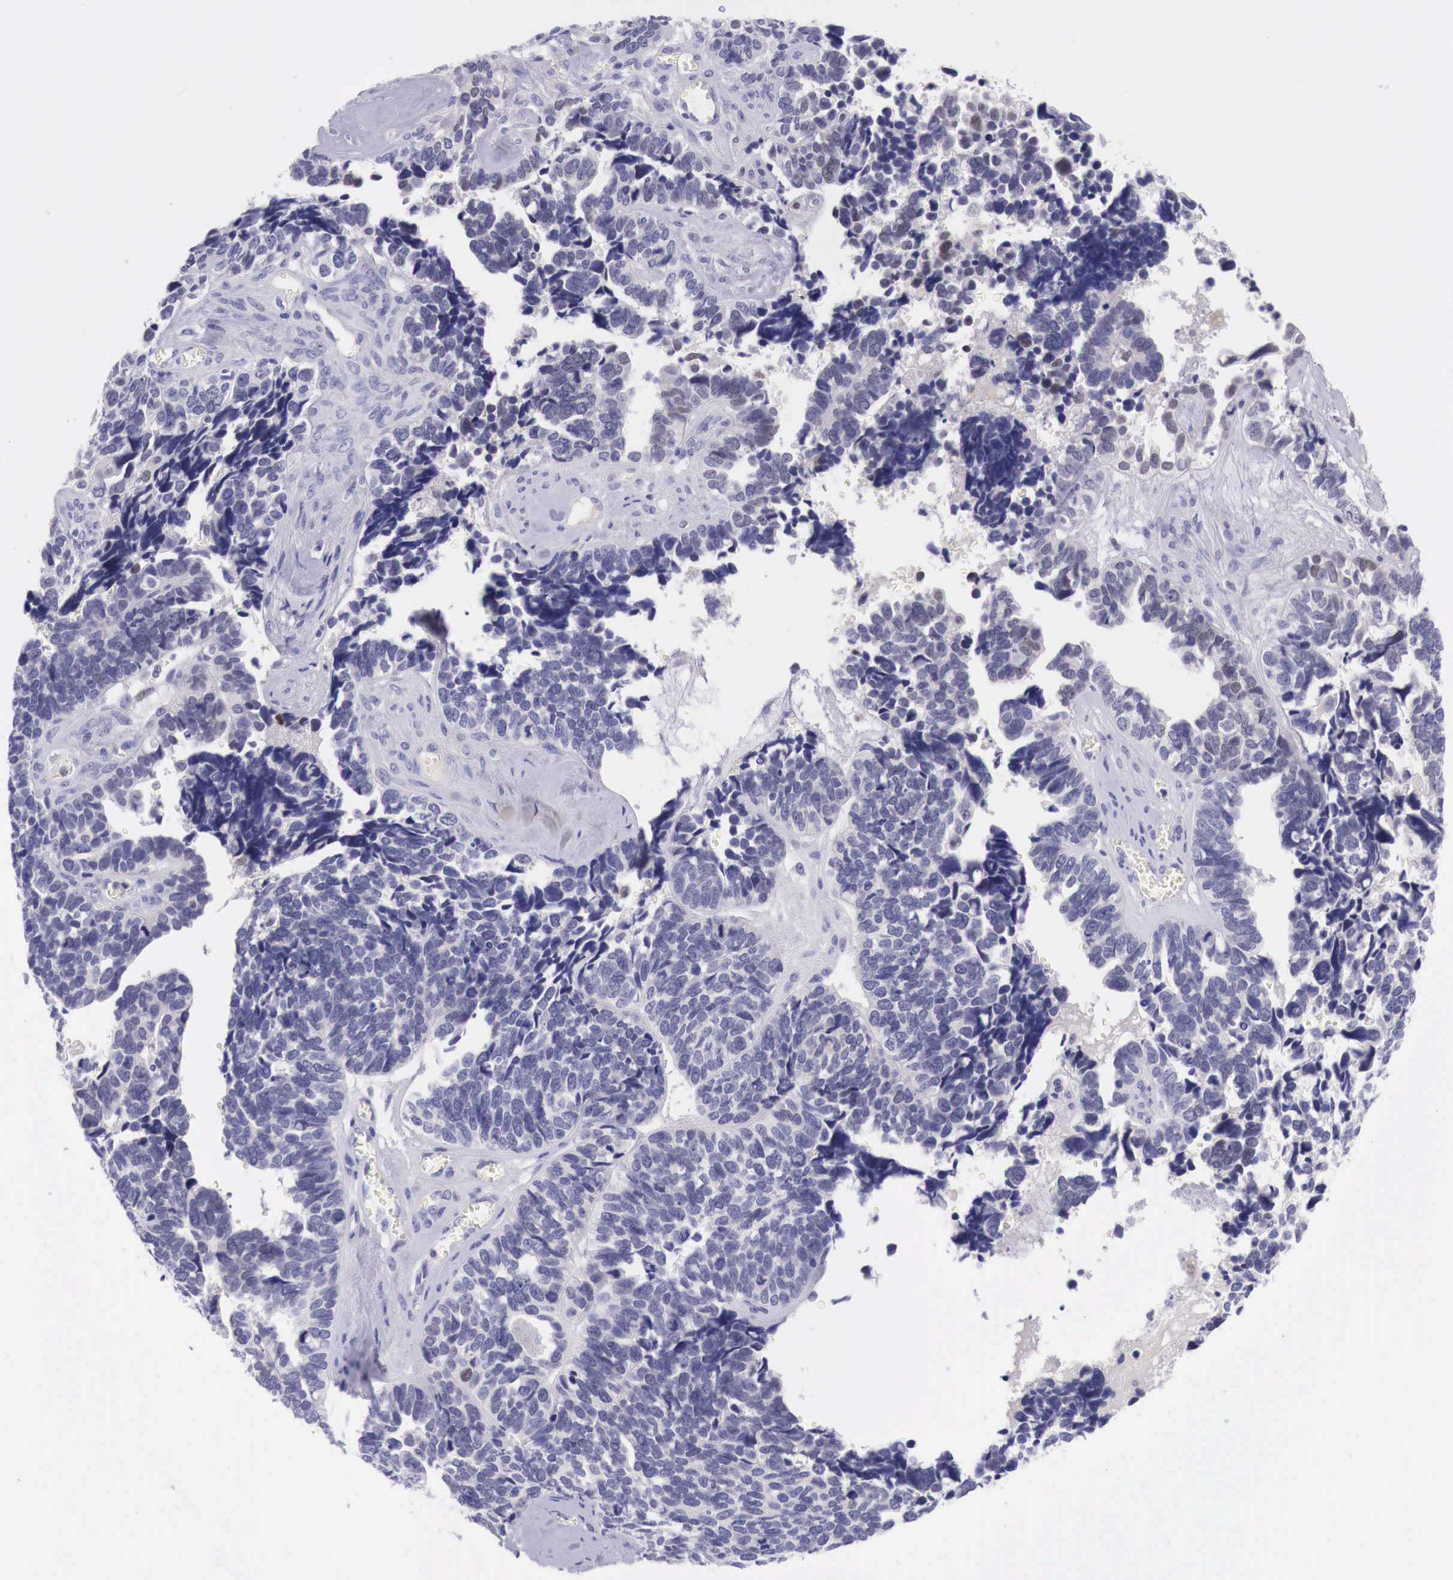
{"staining": {"intensity": "negative", "quantity": "none", "location": "none"}, "tissue": "ovarian cancer", "cell_type": "Tumor cells", "image_type": "cancer", "snomed": [{"axis": "morphology", "description": "Cystadenocarcinoma, serous, NOS"}, {"axis": "topography", "description": "Ovary"}], "caption": "A micrograph of ovarian cancer (serous cystadenocarcinoma) stained for a protein demonstrates no brown staining in tumor cells.", "gene": "BCL6", "patient": {"sex": "female", "age": 77}}